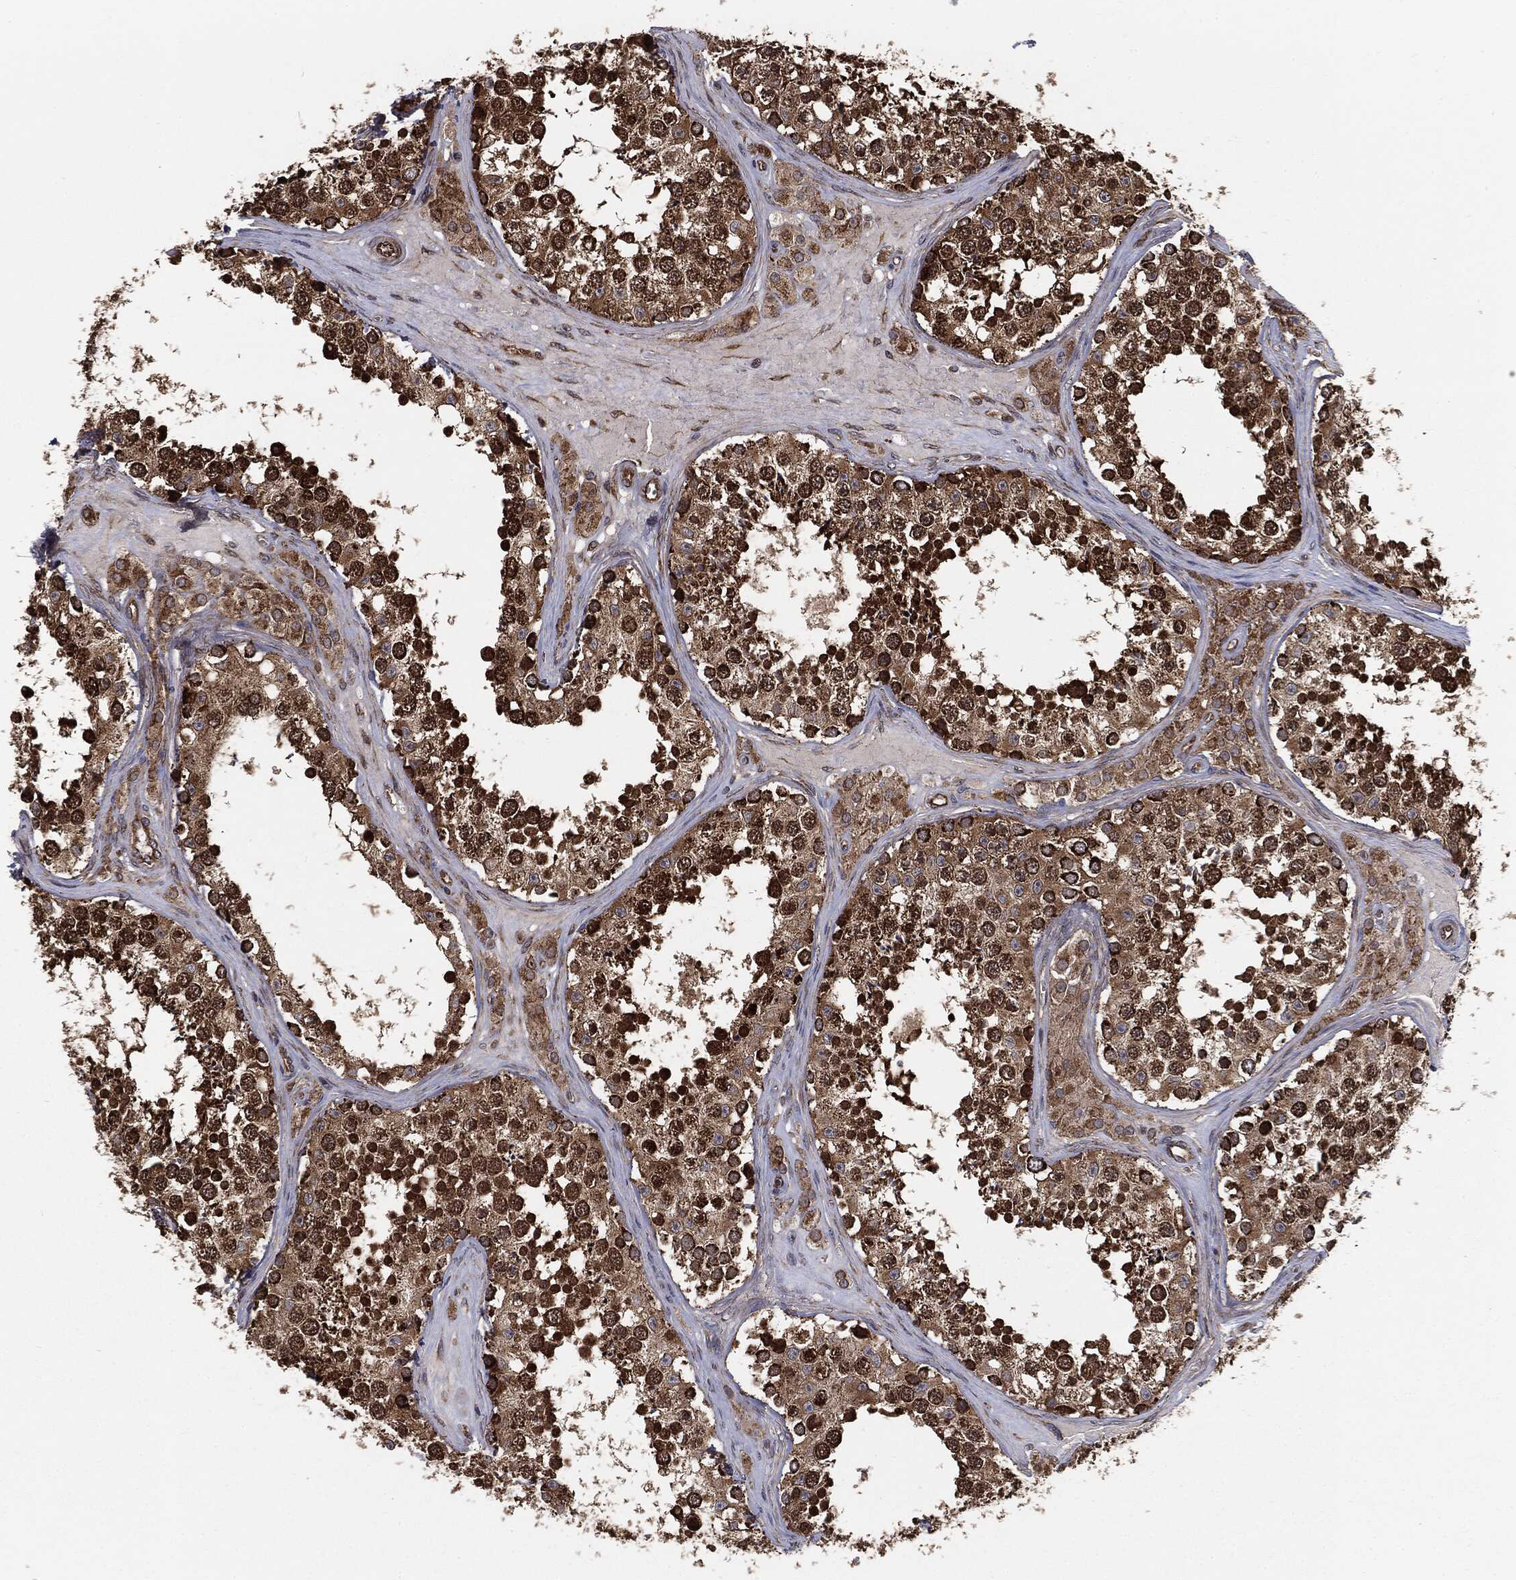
{"staining": {"intensity": "strong", "quantity": ">75%", "location": "cytoplasmic/membranous"}, "tissue": "testis", "cell_type": "Cells in seminiferous ducts", "image_type": "normal", "snomed": [{"axis": "morphology", "description": "Normal tissue, NOS"}, {"axis": "topography", "description": "Testis"}], "caption": "Immunohistochemical staining of benign testis demonstrates >75% levels of strong cytoplasmic/membranous protein expression in approximately >75% of cells in seminiferous ducts.", "gene": "CYLD", "patient": {"sex": "male", "age": 31}}